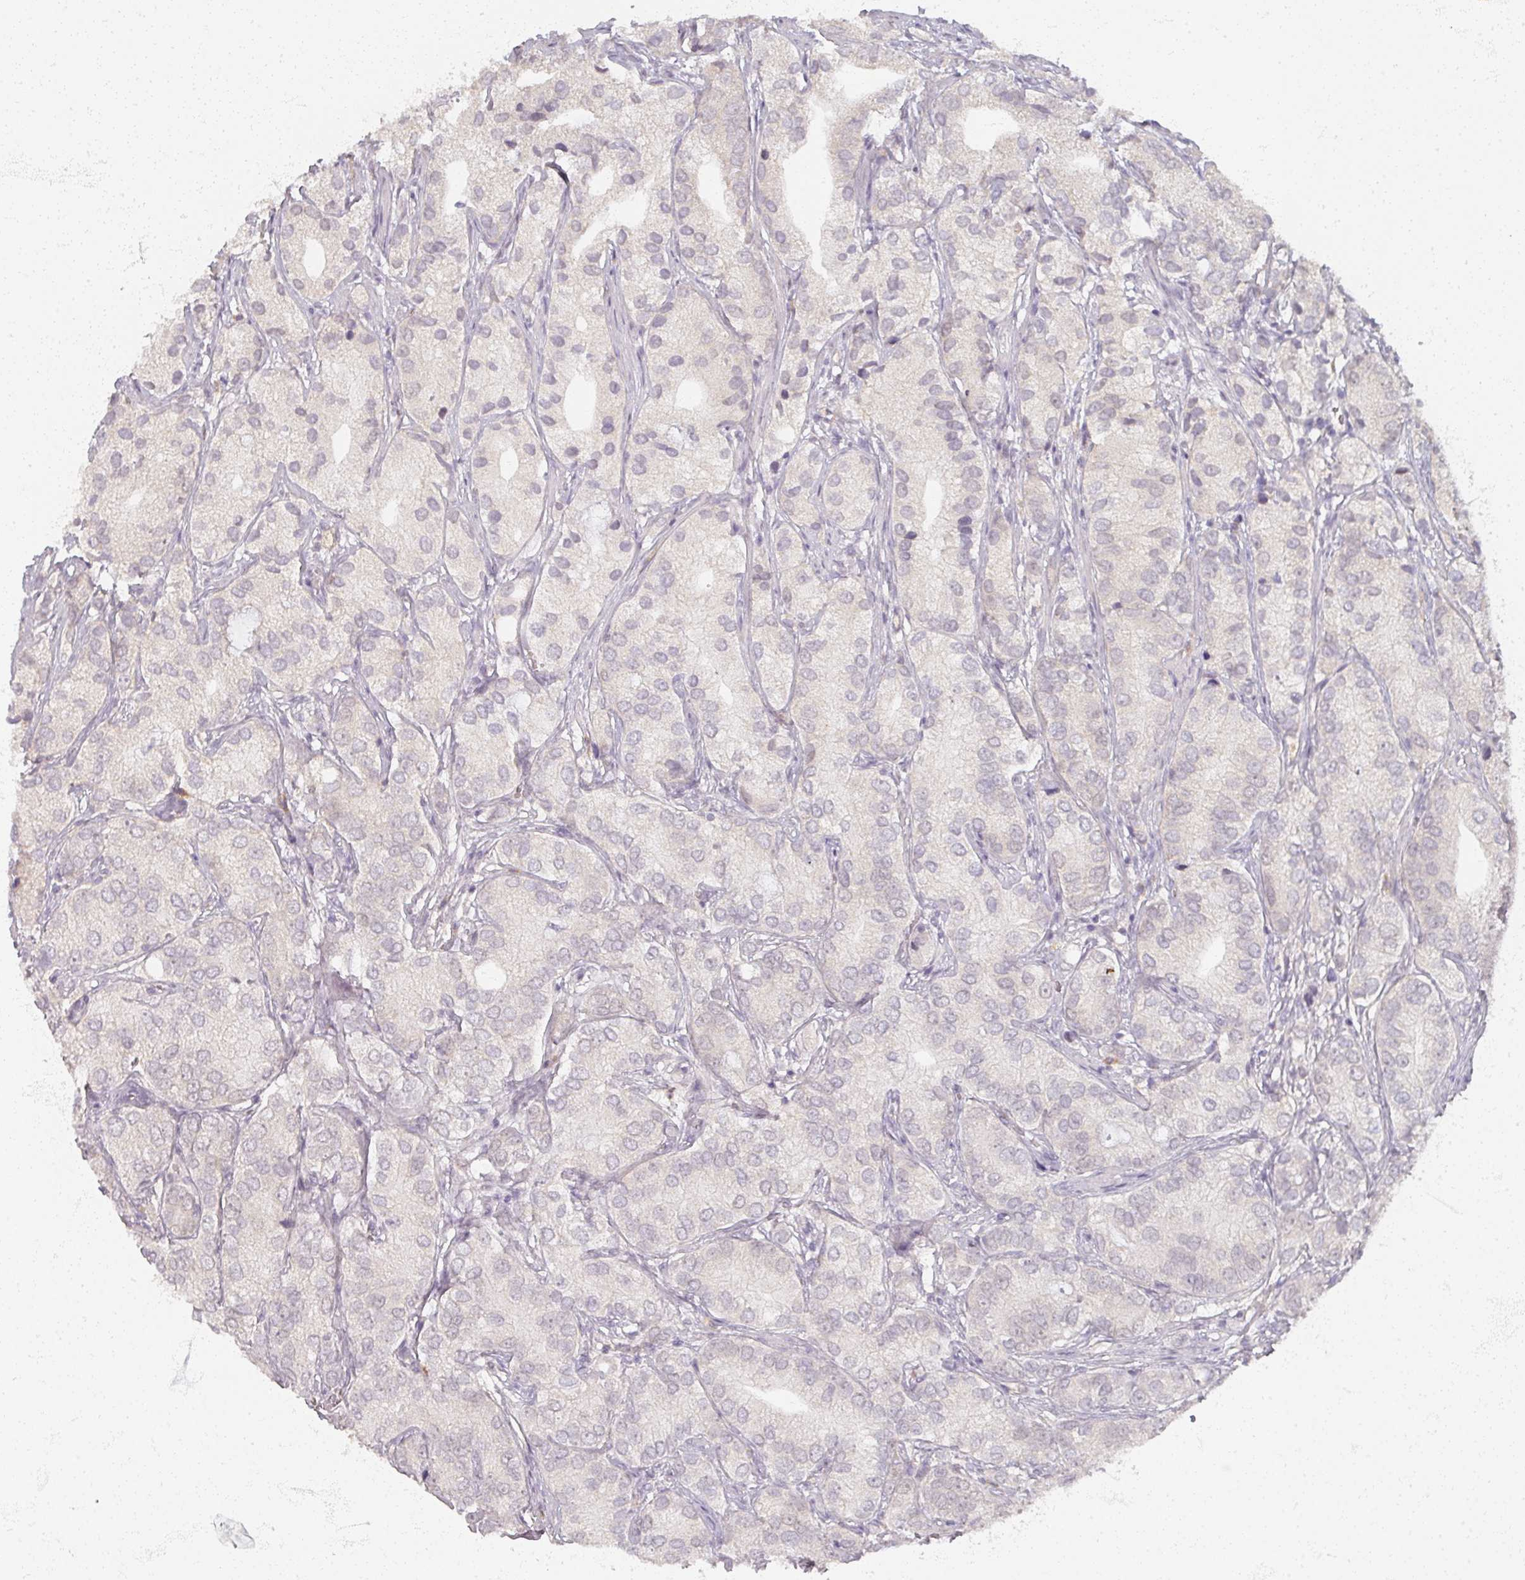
{"staining": {"intensity": "negative", "quantity": "none", "location": "none"}, "tissue": "prostate cancer", "cell_type": "Tumor cells", "image_type": "cancer", "snomed": [{"axis": "morphology", "description": "Adenocarcinoma, High grade"}, {"axis": "topography", "description": "Prostate"}], "caption": "High power microscopy photomicrograph of an IHC micrograph of prostate adenocarcinoma (high-grade), revealing no significant expression in tumor cells.", "gene": "SOX11", "patient": {"sex": "male", "age": 82}}